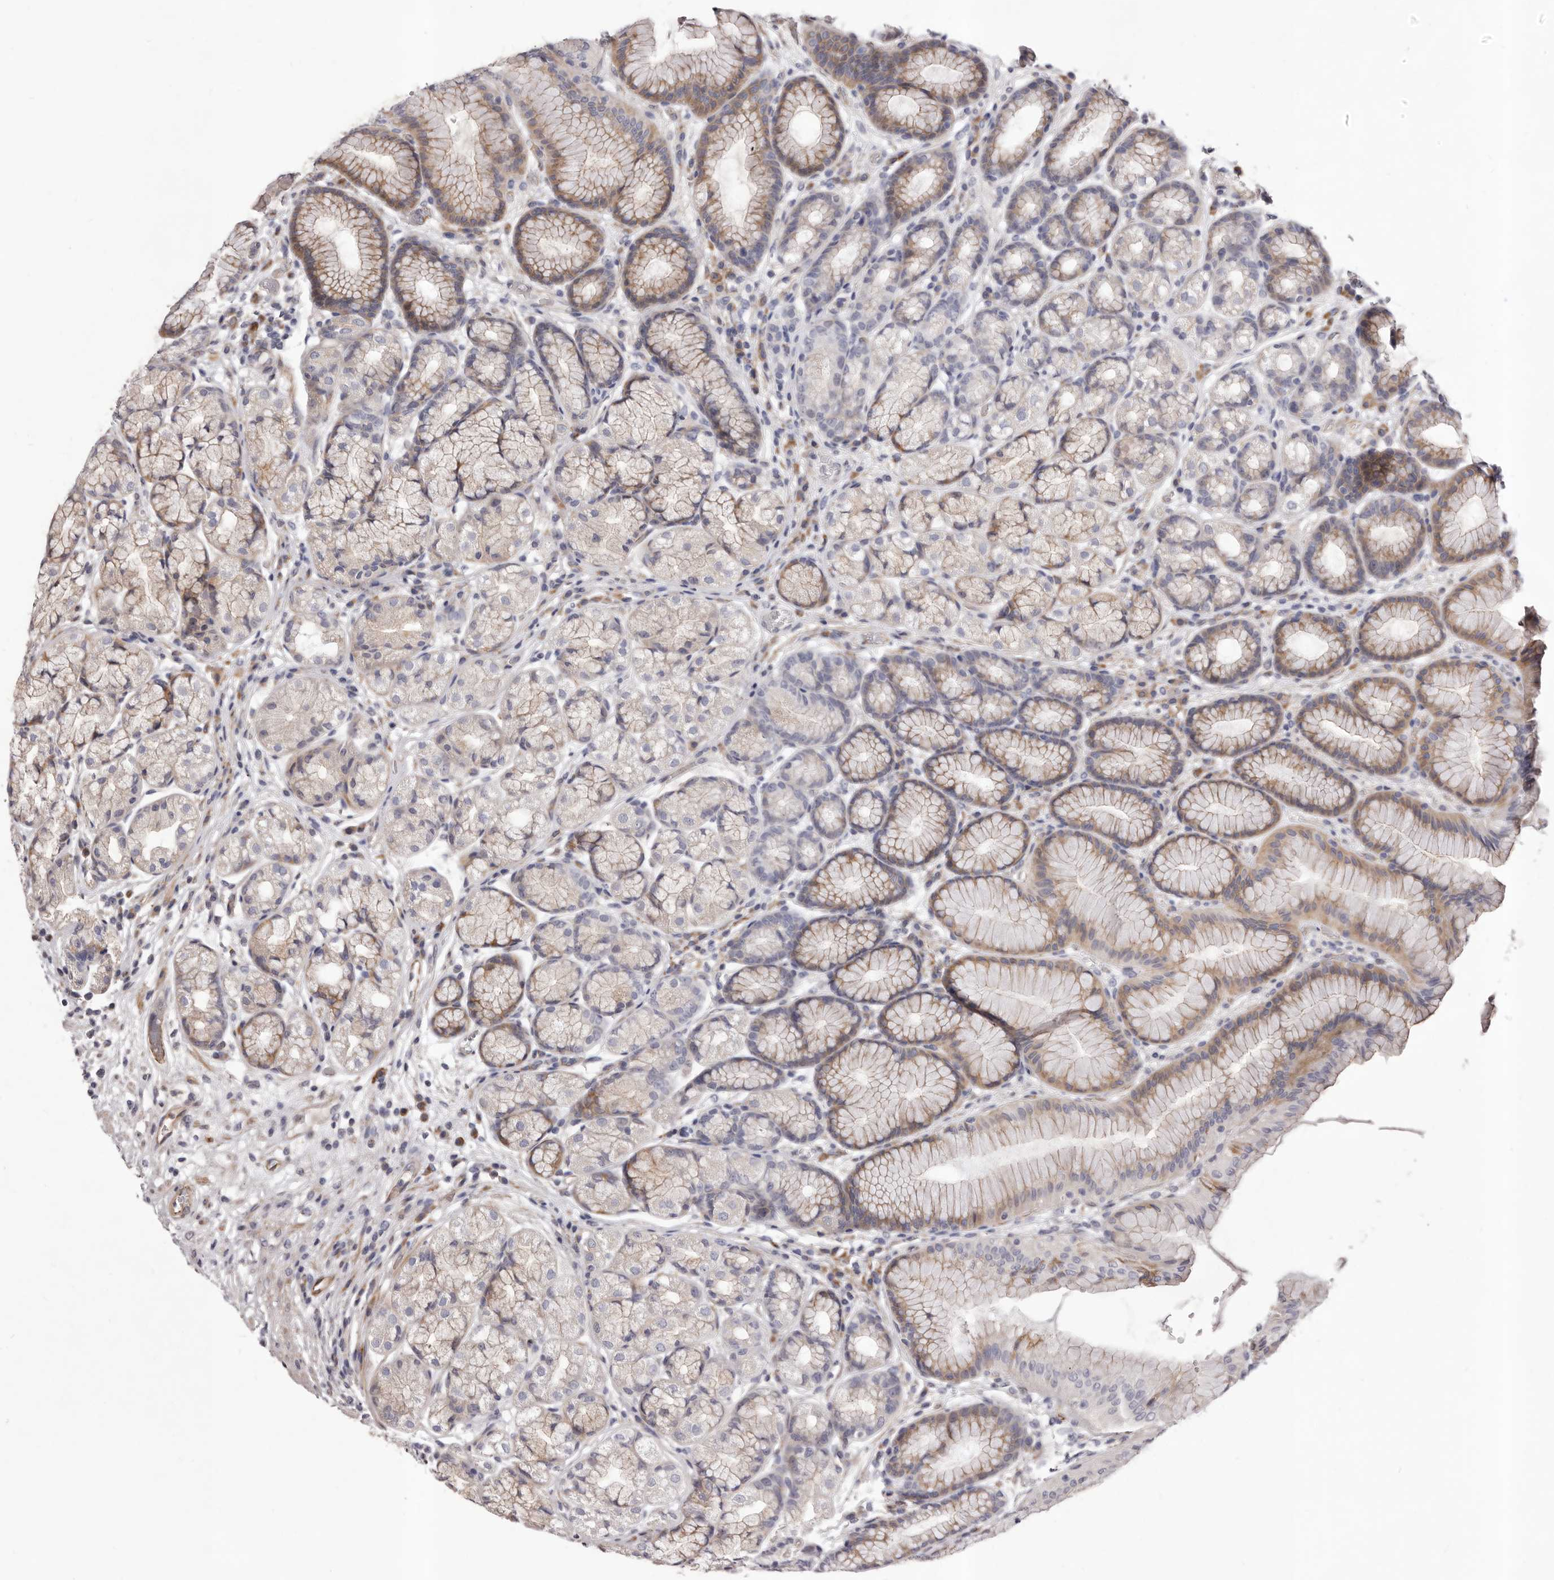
{"staining": {"intensity": "moderate", "quantity": "<25%", "location": "cytoplasmic/membranous"}, "tissue": "stomach", "cell_type": "Glandular cells", "image_type": "normal", "snomed": [{"axis": "morphology", "description": "Normal tissue, NOS"}, {"axis": "topography", "description": "Stomach"}], "caption": "Approximately <25% of glandular cells in unremarkable human stomach demonstrate moderate cytoplasmic/membranous protein expression as visualized by brown immunohistochemical staining.", "gene": "ALPK1", "patient": {"sex": "male", "age": 57}}